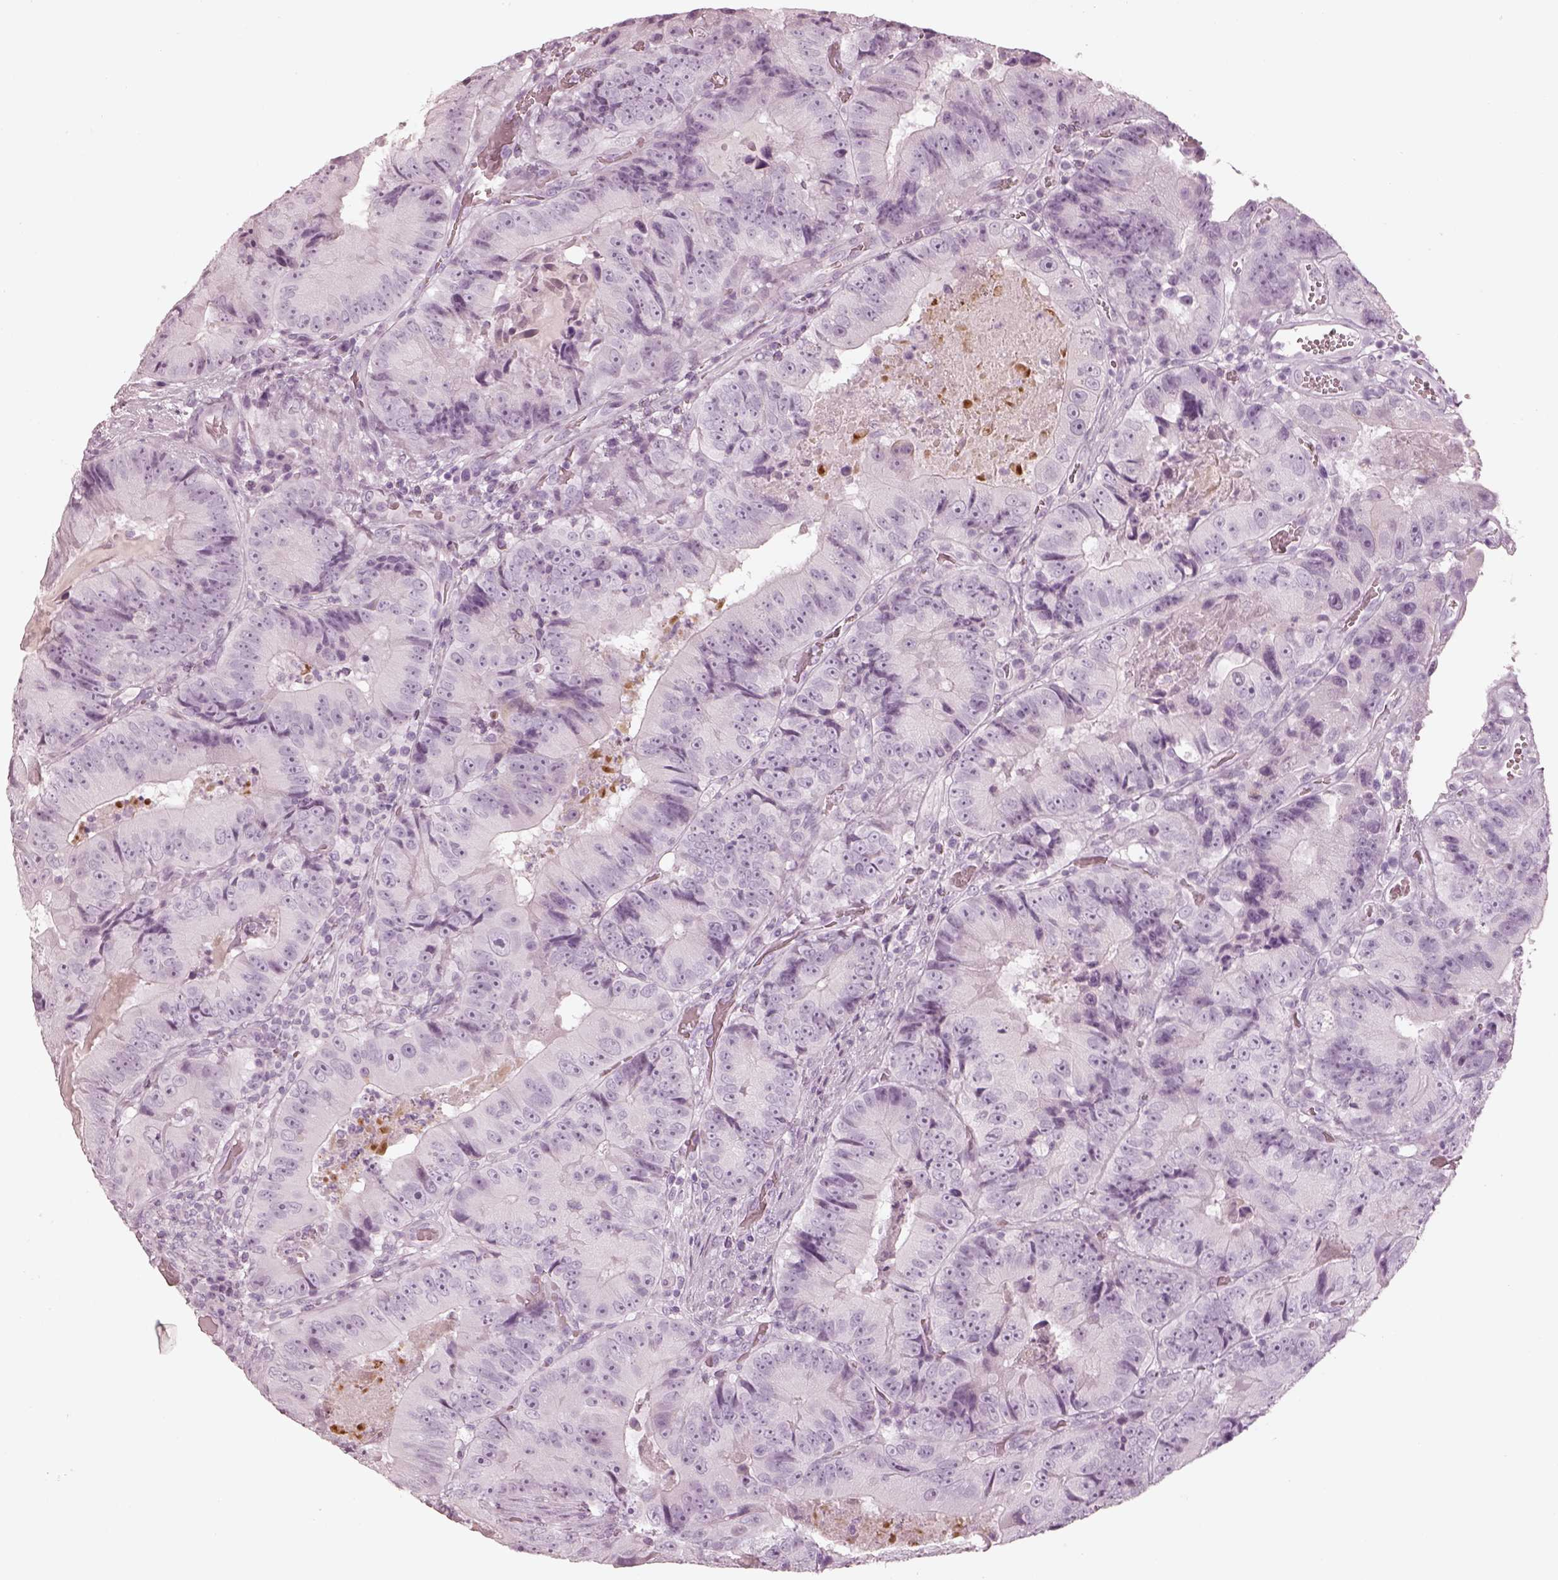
{"staining": {"intensity": "negative", "quantity": "none", "location": "none"}, "tissue": "colorectal cancer", "cell_type": "Tumor cells", "image_type": "cancer", "snomed": [{"axis": "morphology", "description": "Adenocarcinoma, NOS"}, {"axis": "topography", "description": "Colon"}], "caption": "An image of colorectal cancer stained for a protein exhibits no brown staining in tumor cells.", "gene": "OPN4", "patient": {"sex": "female", "age": 86}}